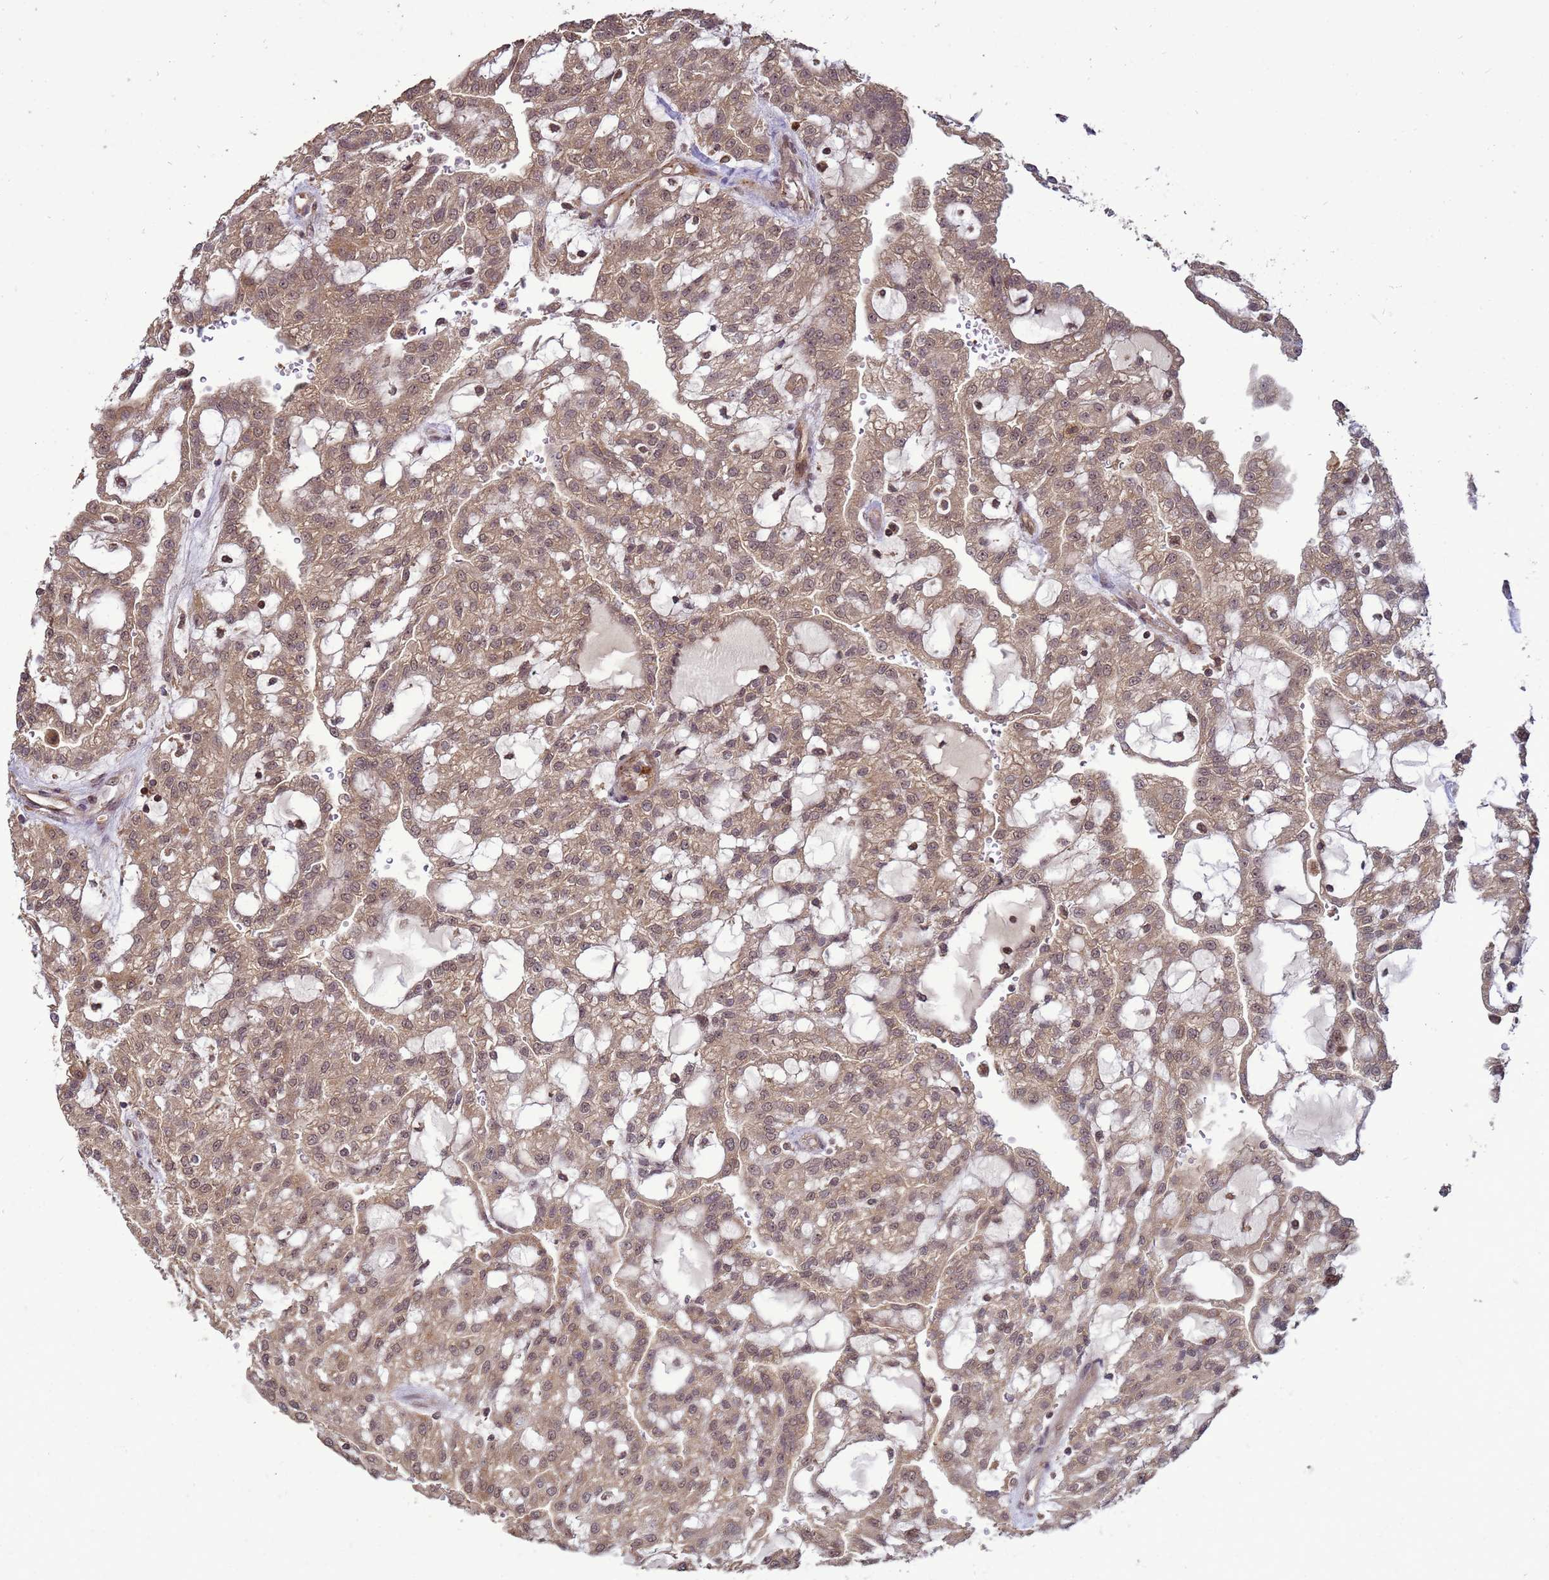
{"staining": {"intensity": "moderate", "quantity": ">75%", "location": "cytoplasmic/membranous,nuclear"}, "tissue": "renal cancer", "cell_type": "Tumor cells", "image_type": "cancer", "snomed": [{"axis": "morphology", "description": "Adenocarcinoma, NOS"}, {"axis": "topography", "description": "Kidney"}], "caption": "Protein expression analysis of human renal adenocarcinoma reveals moderate cytoplasmic/membranous and nuclear staining in approximately >75% of tumor cells. The staining is performed using DAB (3,3'-diaminobenzidine) brown chromogen to label protein expression. The nuclei are counter-stained blue using hematoxylin.", "gene": "CRBN", "patient": {"sex": "male", "age": 63}}